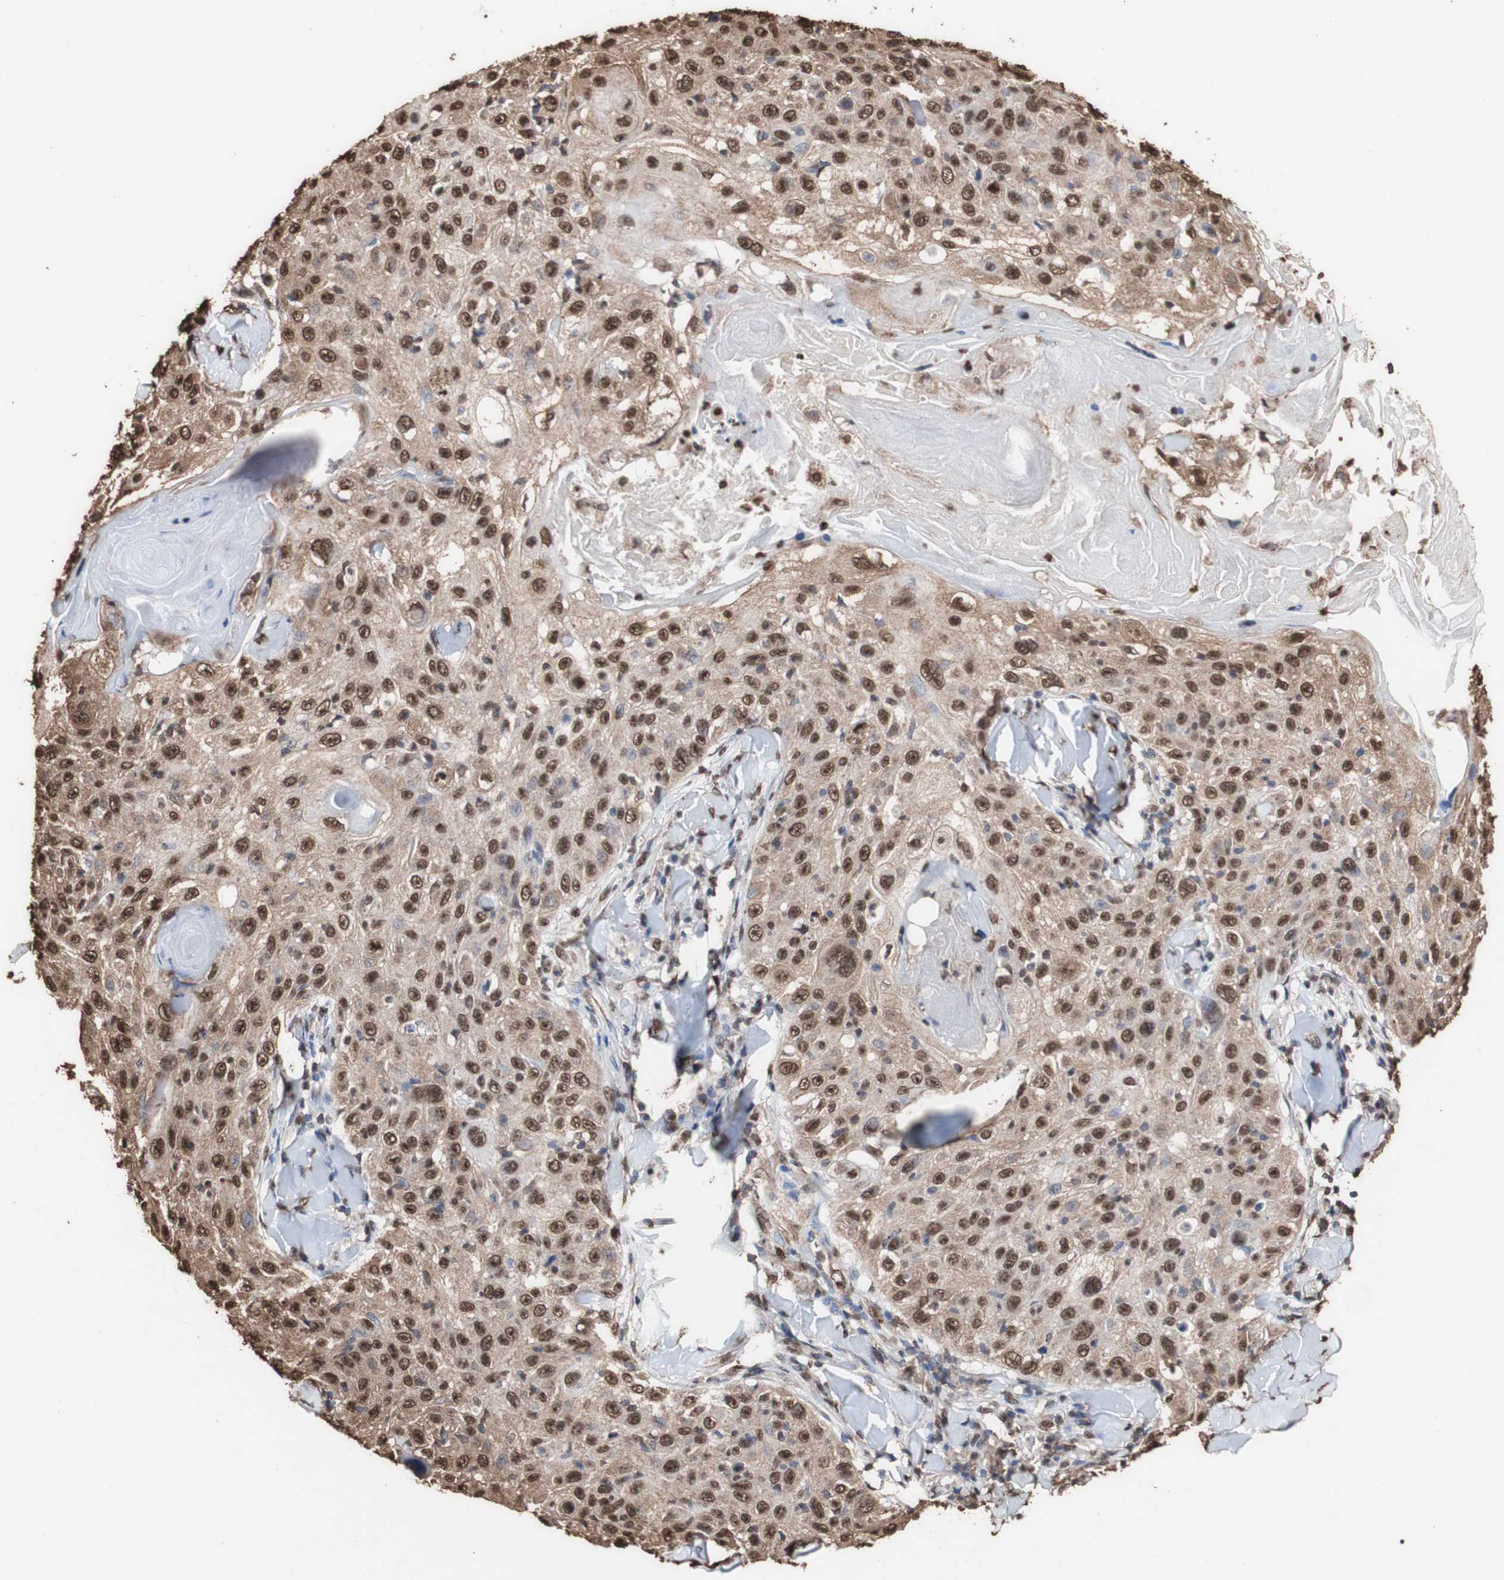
{"staining": {"intensity": "strong", "quantity": ">75%", "location": "cytoplasmic/membranous,nuclear"}, "tissue": "skin cancer", "cell_type": "Tumor cells", "image_type": "cancer", "snomed": [{"axis": "morphology", "description": "Squamous cell carcinoma, NOS"}, {"axis": "topography", "description": "Skin"}], "caption": "High-magnification brightfield microscopy of skin cancer stained with DAB (3,3'-diaminobenzidine) (brown) and counterstained with hematoxylin (blue). tumor cells exhibit strong cytoplasmic/membranous and nuclear staining is identified in about>75% of cells.", "gene": "PIDD1", "patient": {"sex": "male", "age": 86}}